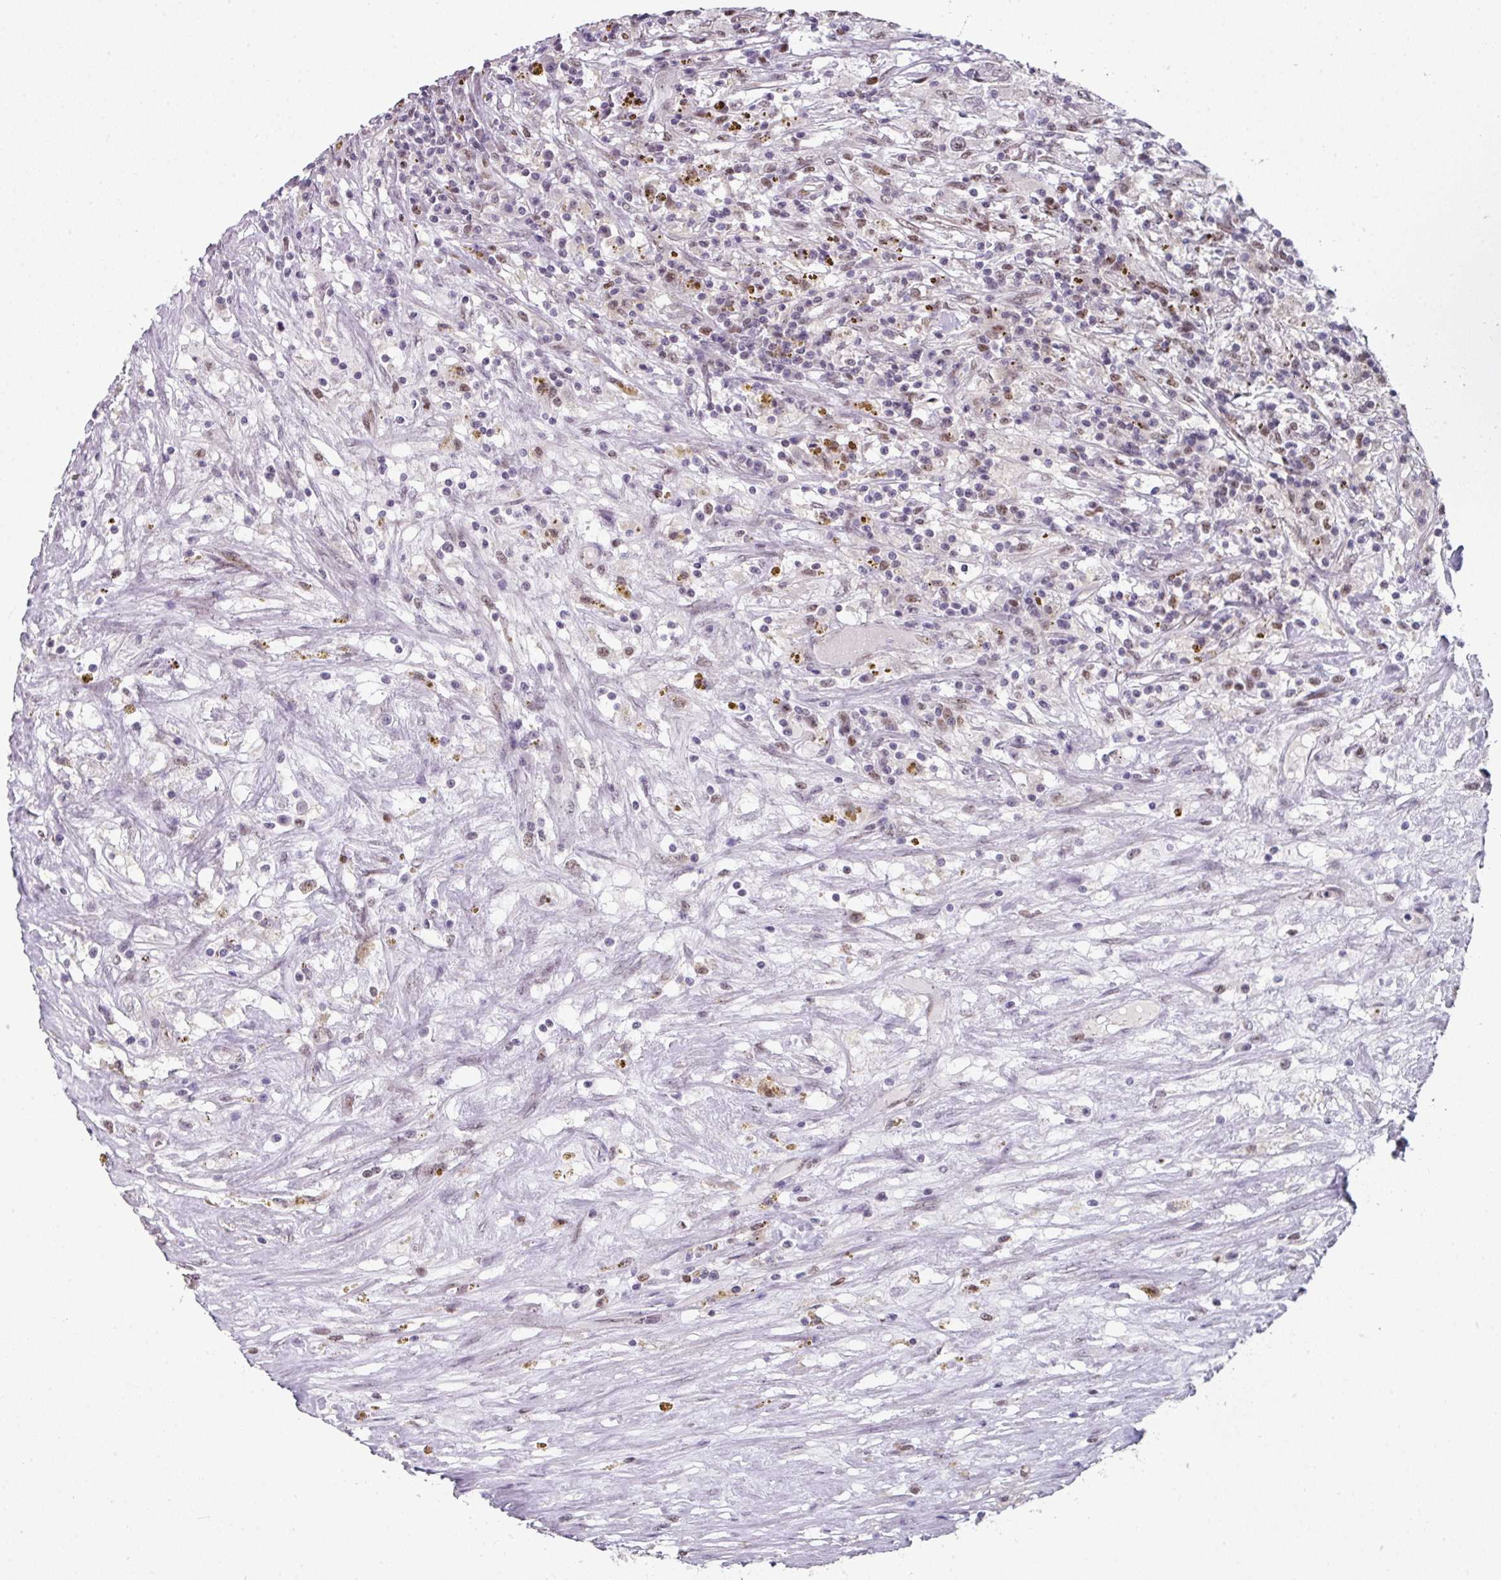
{"staining": {"intensity": "moderate", "quantity": "25%-75%", "location": "nuclear"}, "tissue": "renal cancer", "cell_type": "Tumor cells", "image_type": "cancer", "snomed": [{"axis": "morphology", "description": "Adenocarcinoma, NOS"}, {"axis": "topography", "description": "Kidney"}], "caption": "Immunohistochemistry photomicrograph of neoplastic tissue: human renal adenocarcinoma stained using IHC displays medium levels of moderate protein expression localized specifically in the nuclear of tumor cells, appearing as a nuclear brown color.", "gene": "RAD50", "patient": {"sex": "female", "age": 67}}